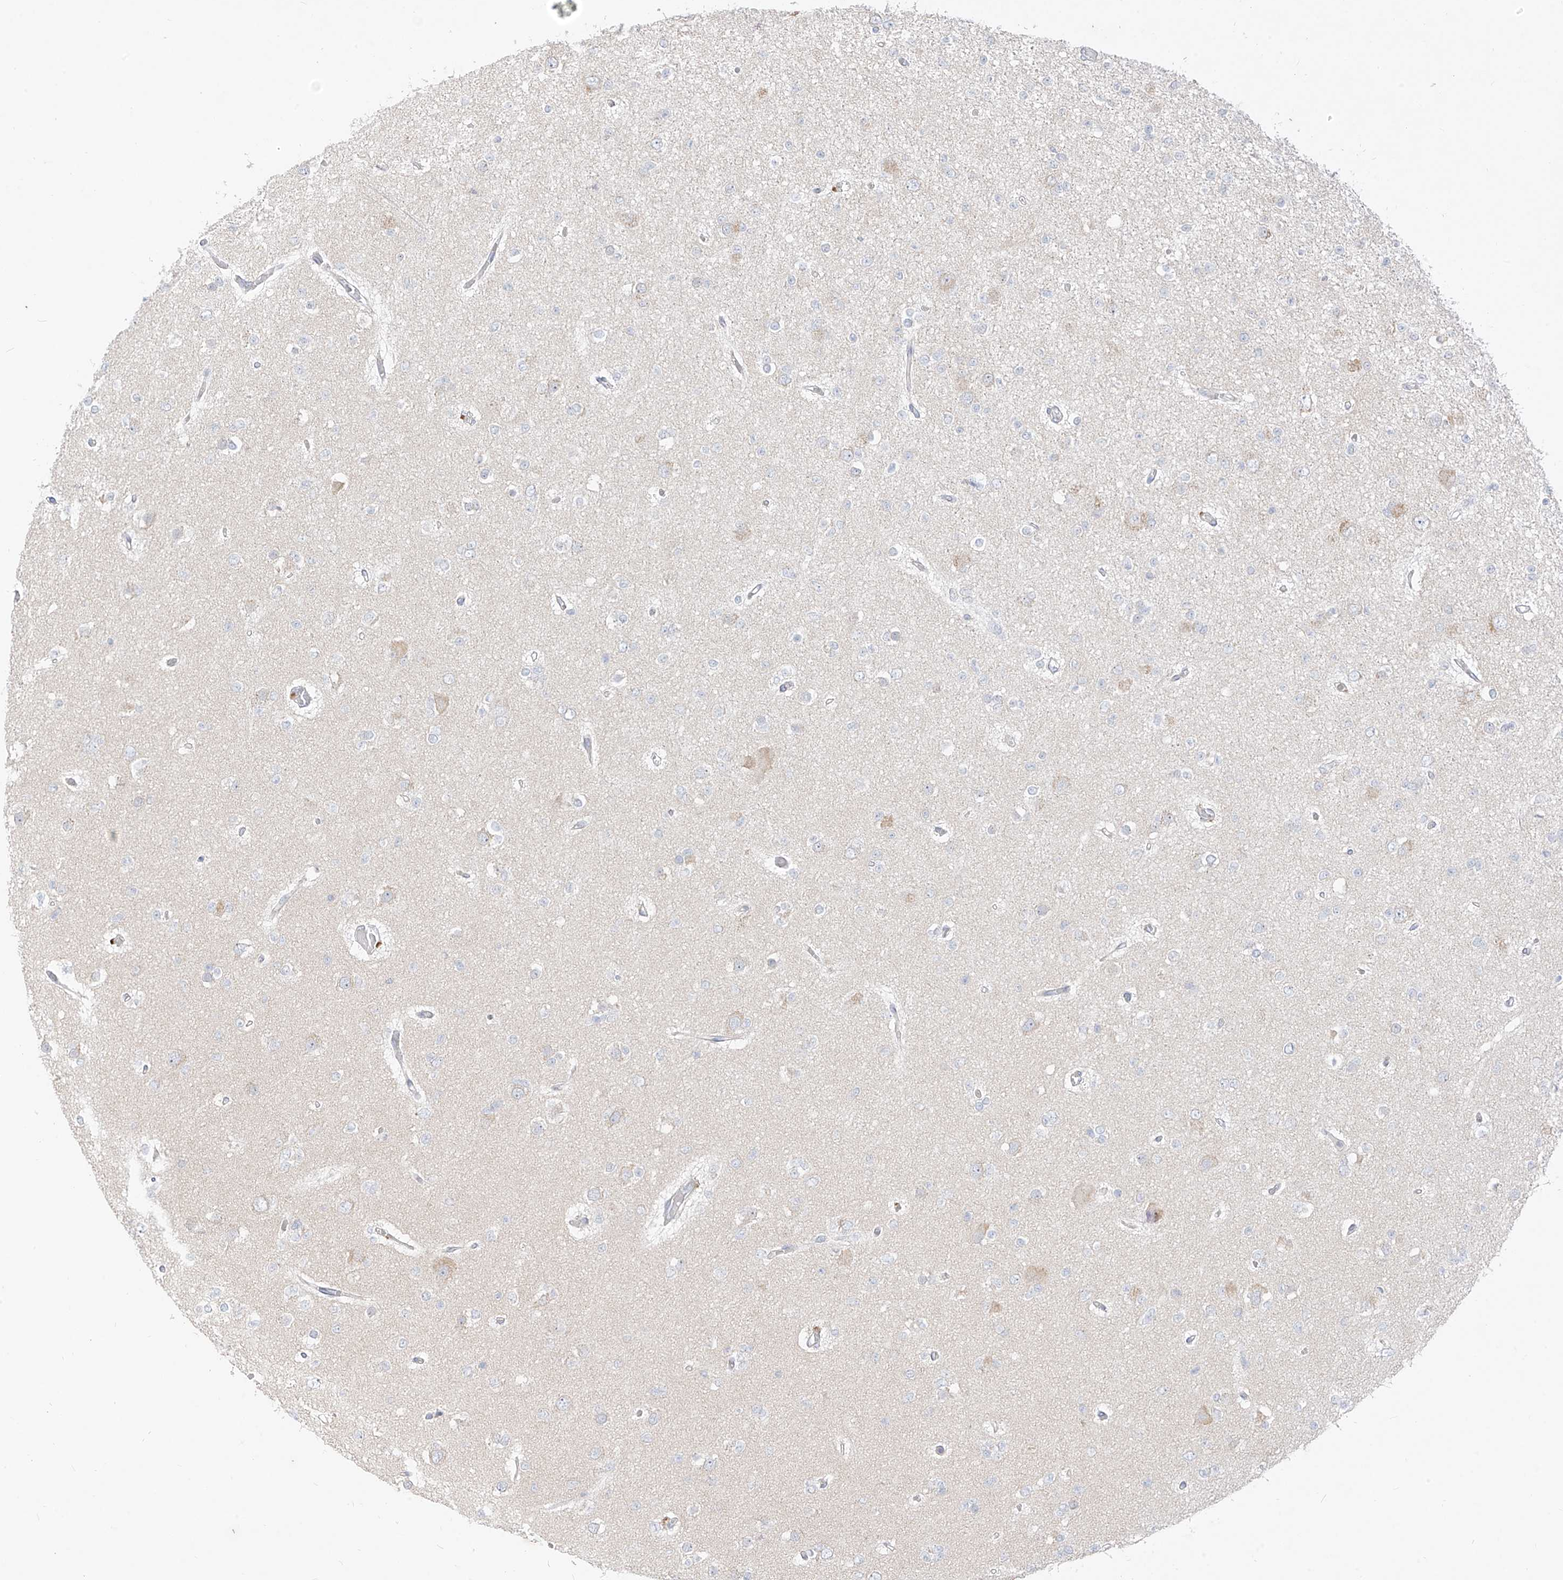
{"staining": {"intensity": "negative", "quantity": "none", "location": "none"}, "tissue": "glioma", "cell_type": "Tumor cells", "image_type": "cancer", "snomed": [{"axis": "morphology", "description": "Glioma, malignant, Low grade"}, {"axis": "topography", "description": "Brain"}], "caption": "The immunohistochemistry (IHC) histopathology image has no significant staining in tumor cells of glioma tissue.", "gene": "STT3A", "patient": {"sex": "female", "age": 22}}